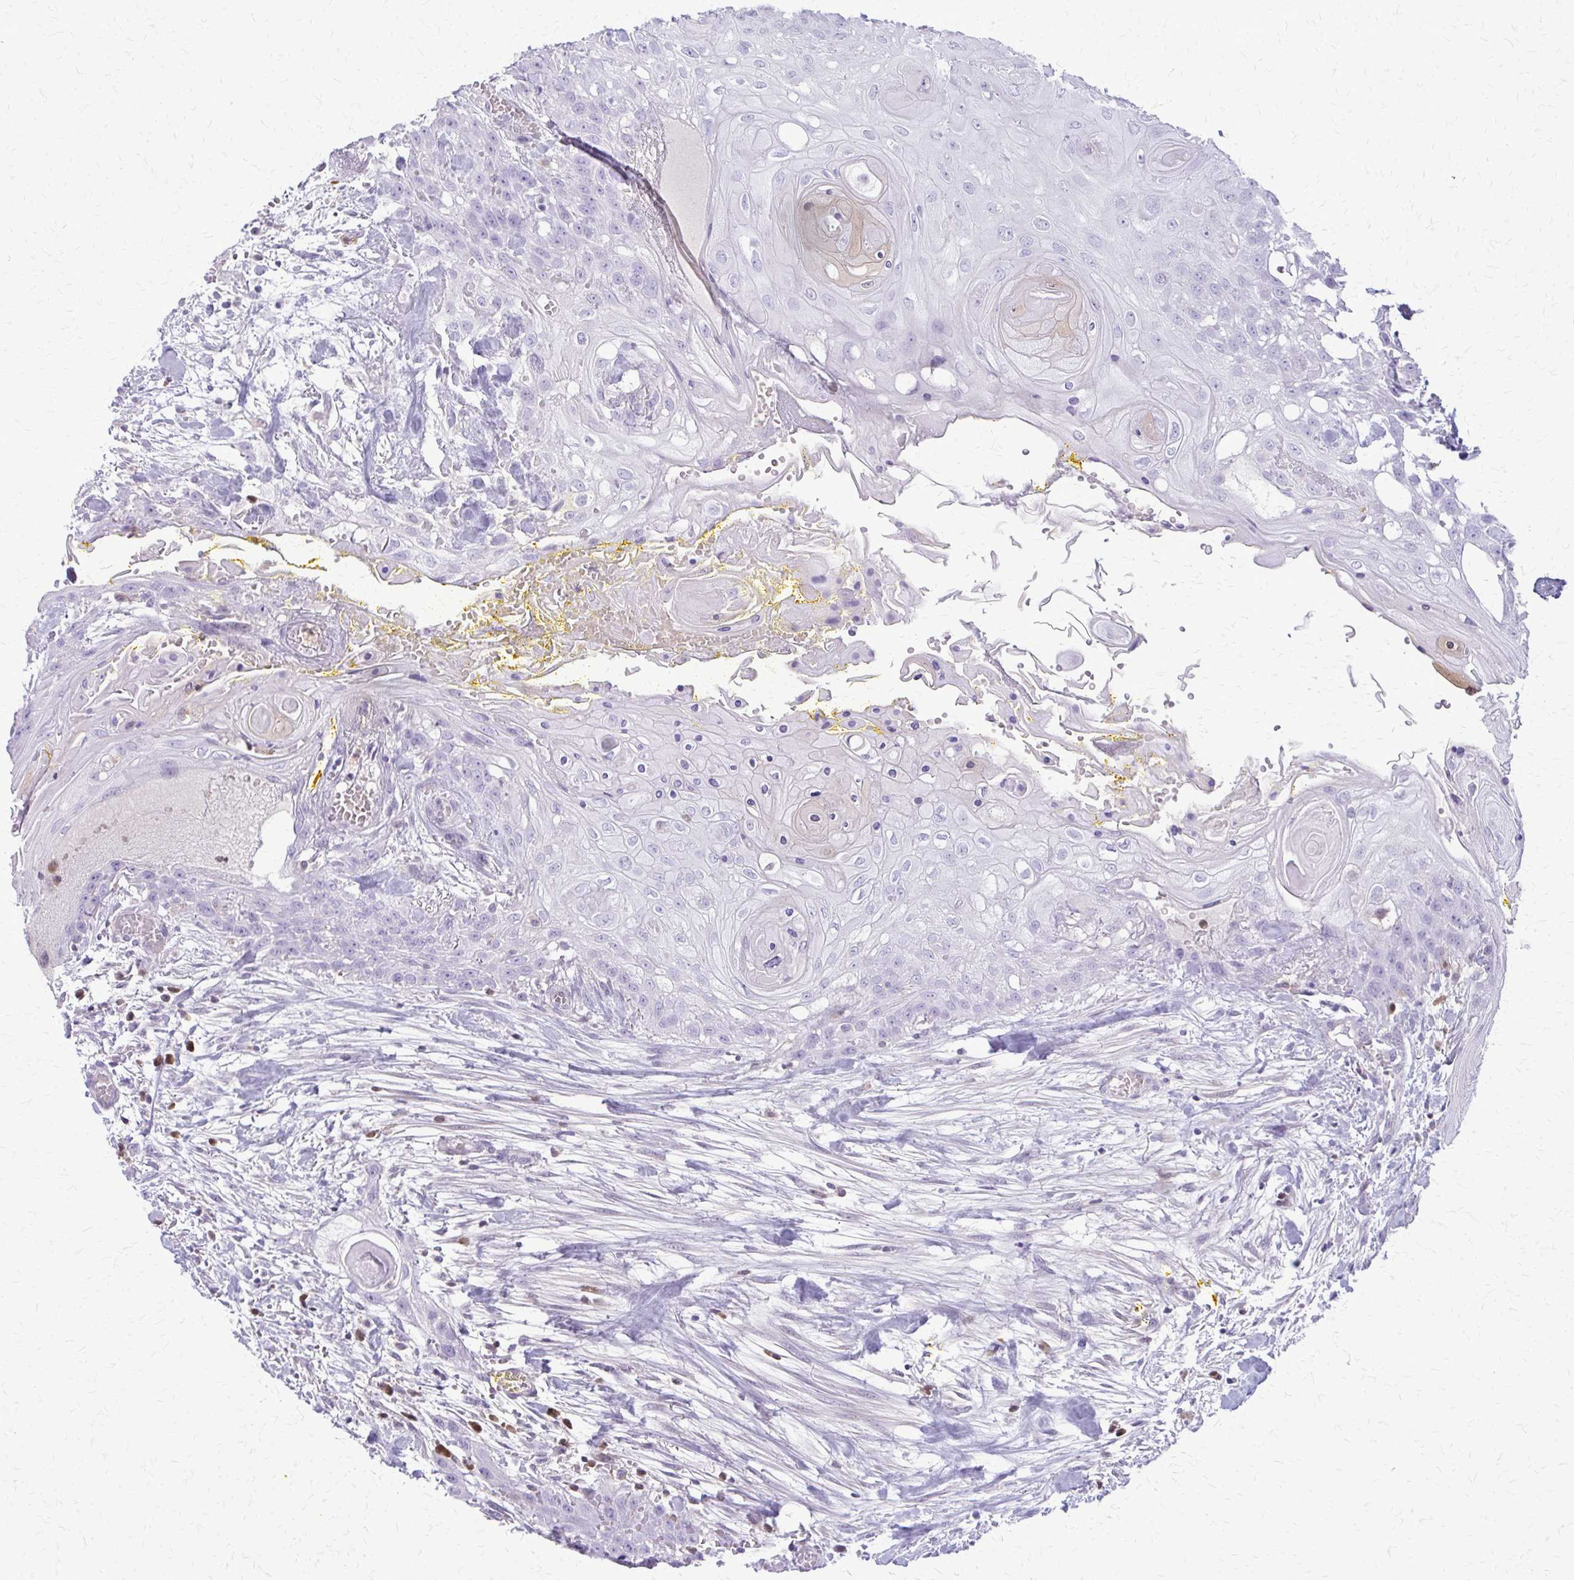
{"staining": {"intensity": "negative", "quantity": "none", "location": "none"}, "tissue": "head and neck cancer", "cell_type": "Tumor cells", "image_type": "cancer", "snomed": [{"axis": "morphology", "description": "Squamous cell carcinoma, NOS"}, {"axis": "topography", "description": "Head-Neck"}], "caption": "Human squamous cell carcinoma (head and neck) stained for a protein using immunohistochemistry (IHC) displays no staining in tumor cells.", "gene": "GLRX", "patient": {"sex": "female", "age": 43}}